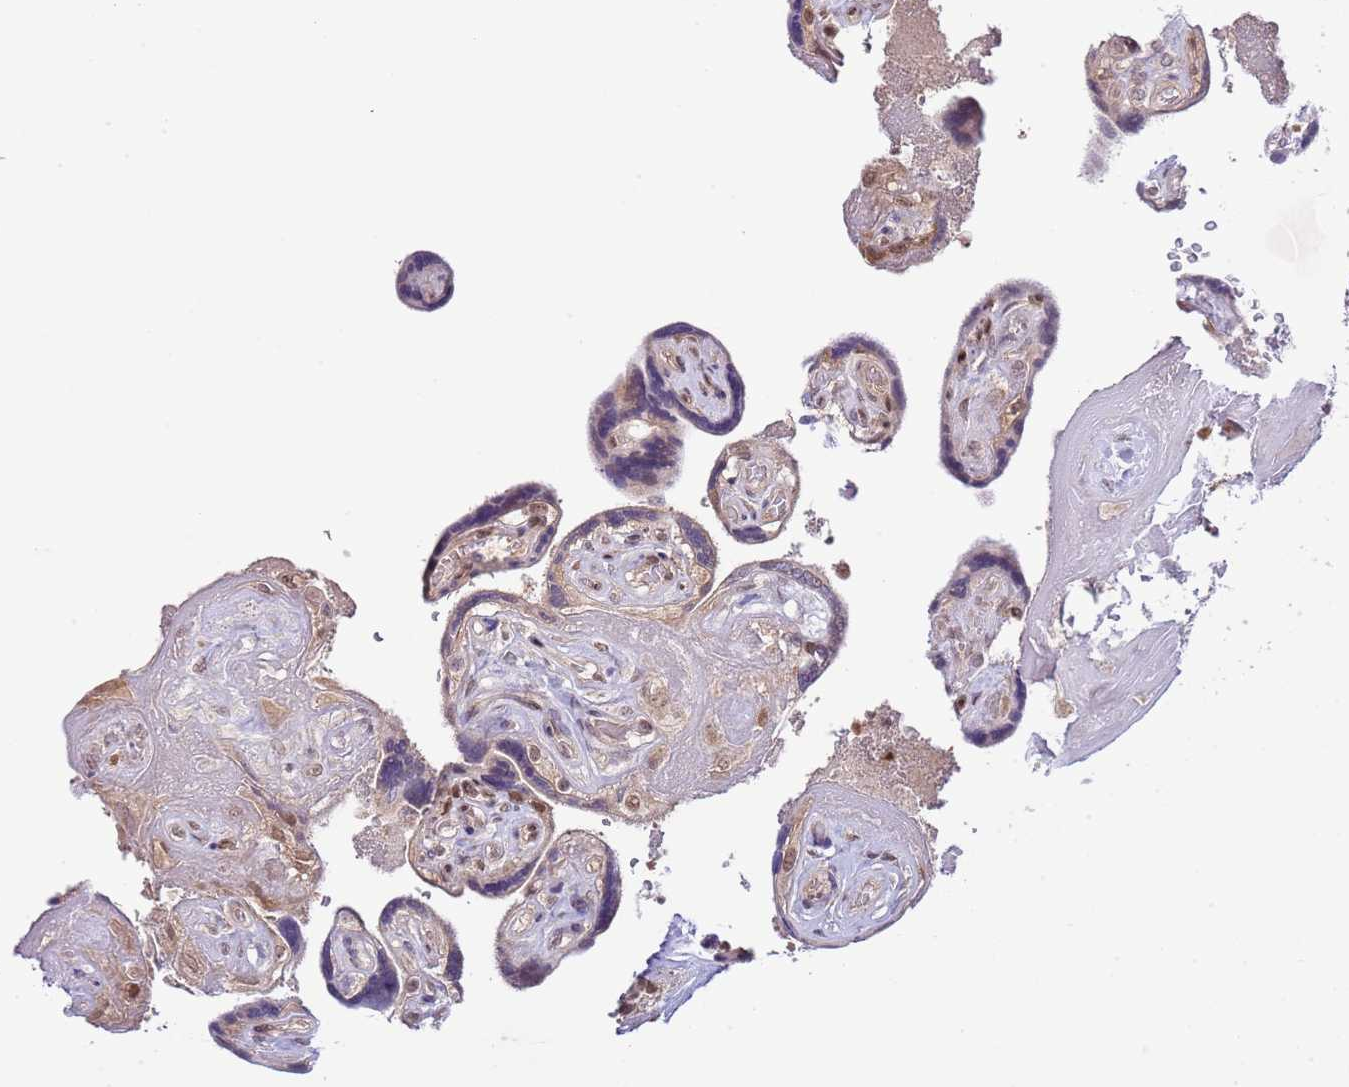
{"staining": {"intensity": "strong", "quantity": ">75%", "location": "cytoplasmic/membranous,nuclear"}, "tissue": "placenta", "cell_type": "Decidual cells", "image_type": "normal", "snomed": [{"axis": "morphology", "description": "Normal tissue, NOS"}, {"axis": "topography", "description": "Placenta"}], "caption": "Strong cytoplasmic/membranous,nuclear staining is seen in about >75% of decidual cells in normal placenta.", "gene": "CHD1", "patient": {"sex": "female", "age": 32}}